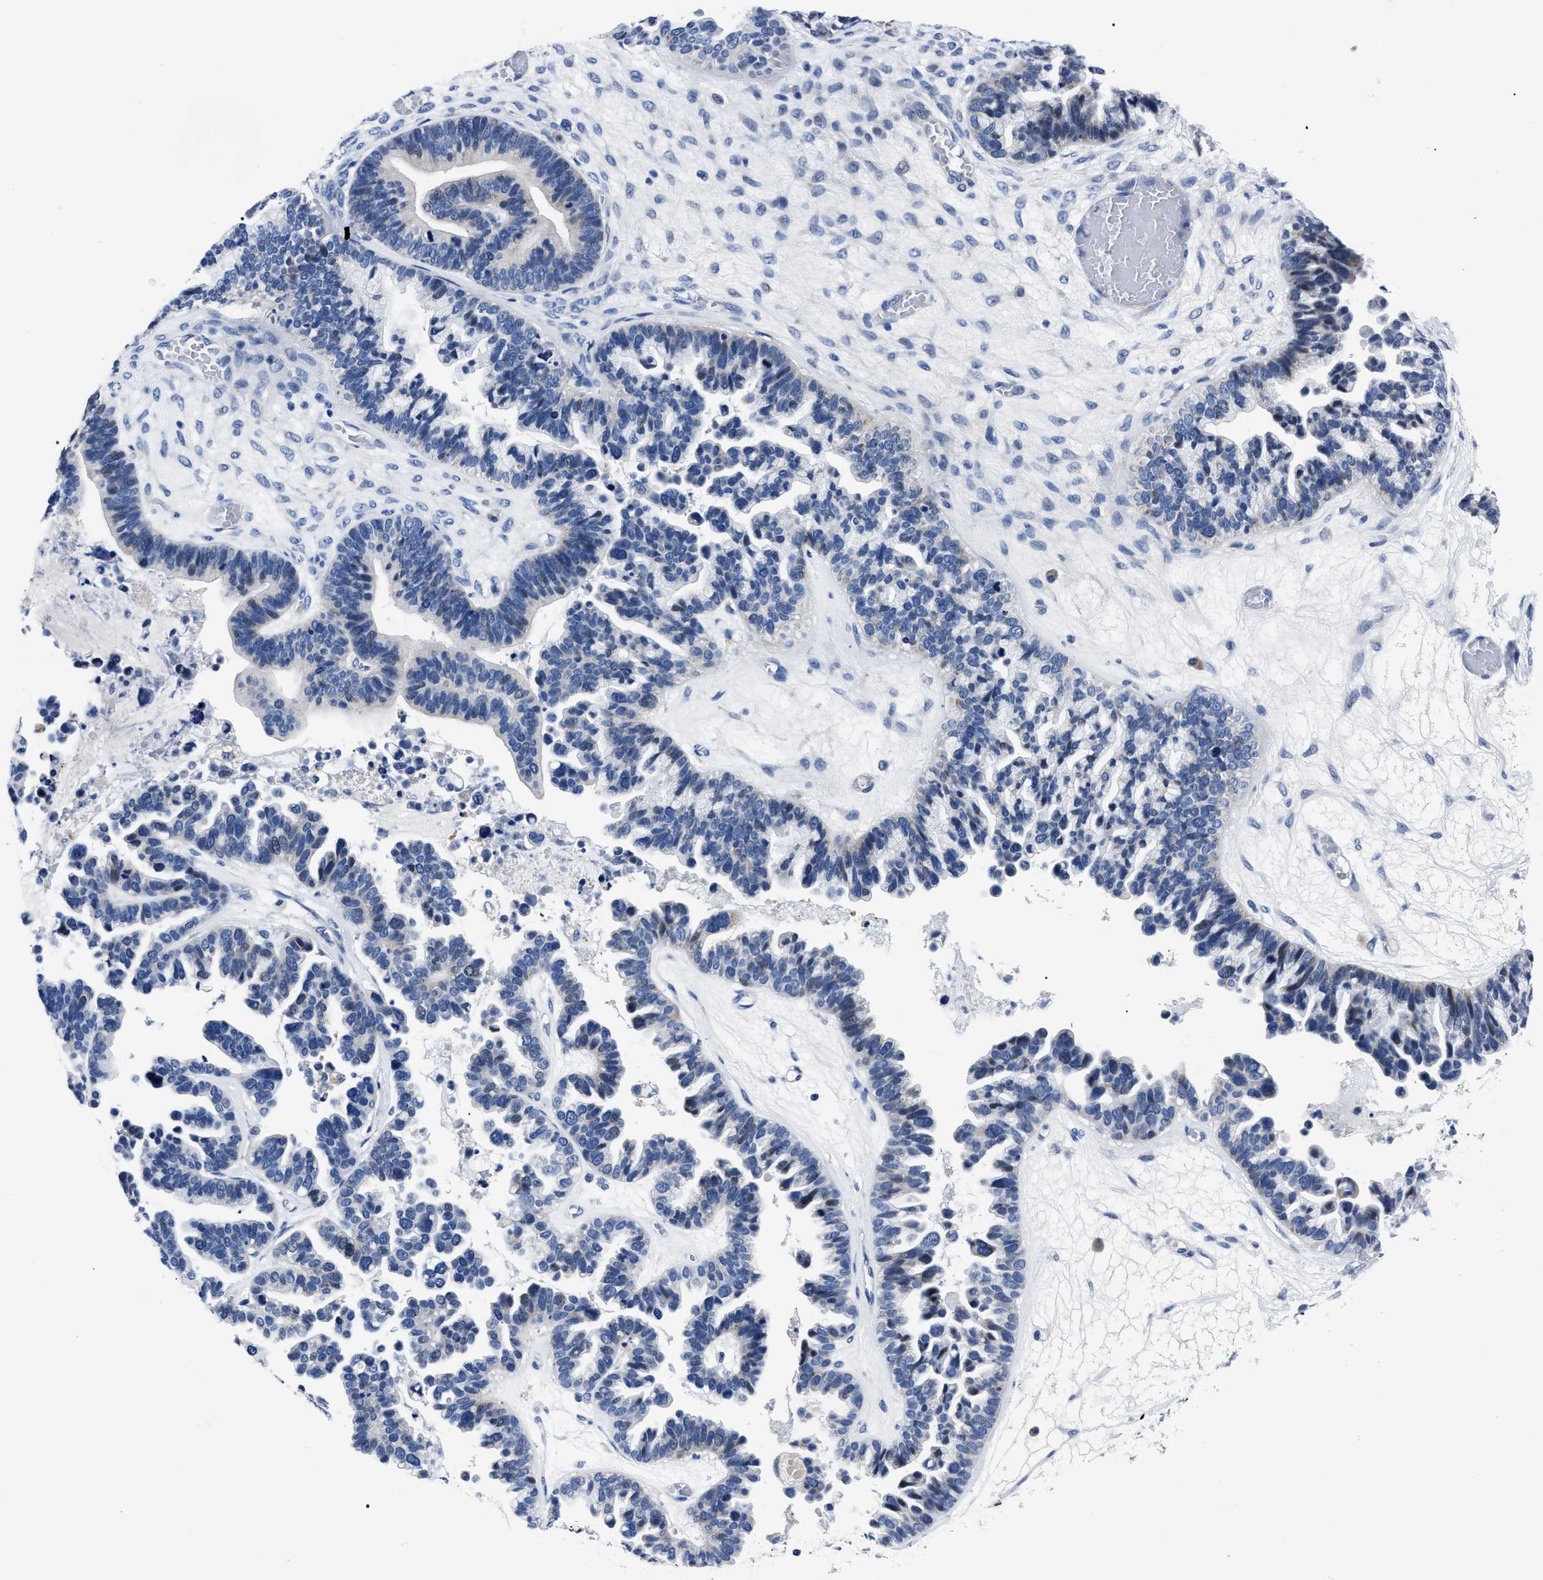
{"staining": {"intensity": "negative", "quantity": "none", "location": "none"}, "tissue": "ovarian cancer", "cell_type": "Tumor cells", "image_type": "cancer", "snomed": [{"axis": "morphology", "description": "Cystadenocarcinoma, serous, NOS"}, {"axis": "topography", "description": "Ovary"}], "caption": "A high-resolution photomicrograph shows immunohistochemistry (IHC) staining of ovarian cancer (serous cystadenocarcinoma), which displays no significant expression in tumor cells.", "gene": "MOV10L1", "patient": {"sex": "female", "age": 56}}